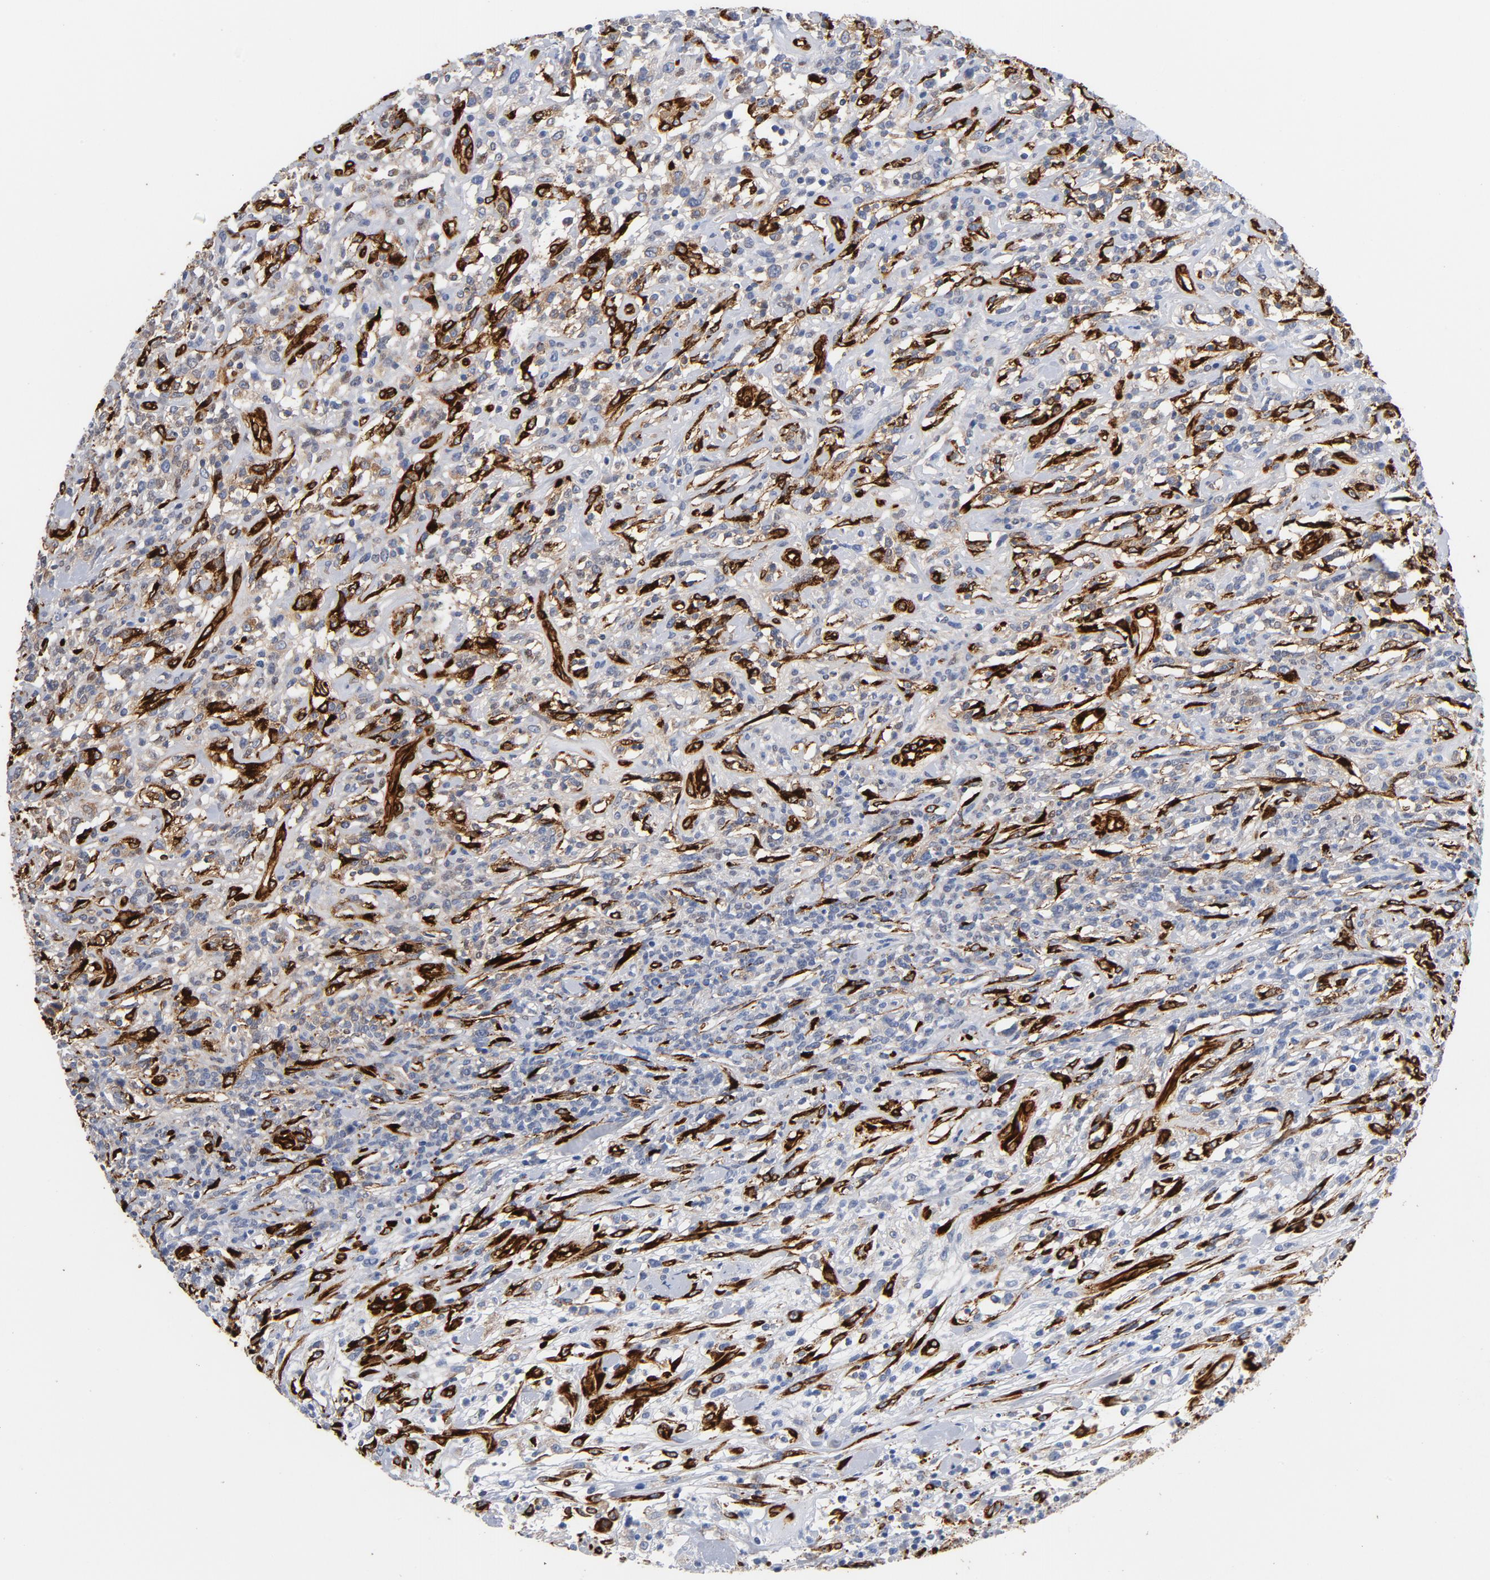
{"staining": {"intensity": "weak", "quantity": "<25%", "location": "cytoplasmic/membranous"}, "tissue": "lymphoma", "cell_type": "Tumor cells", "image_type": "cancer", "snomed": [{"axis": "morphology", "description": "Malignant lymphoma, non-Hodgkin's type, High grade"}, {"axis": "topography", "description": "Lymph node"}], "caption": "Immunohistochemistry histopathology image of high-grade malignant lymphoma, non-Hodgkin's type stained for a protein (brown), which exhibits no positivity in tumor cells.", "gene": "SERPINH1", "patient": {"sex": "female", "age": 73}}